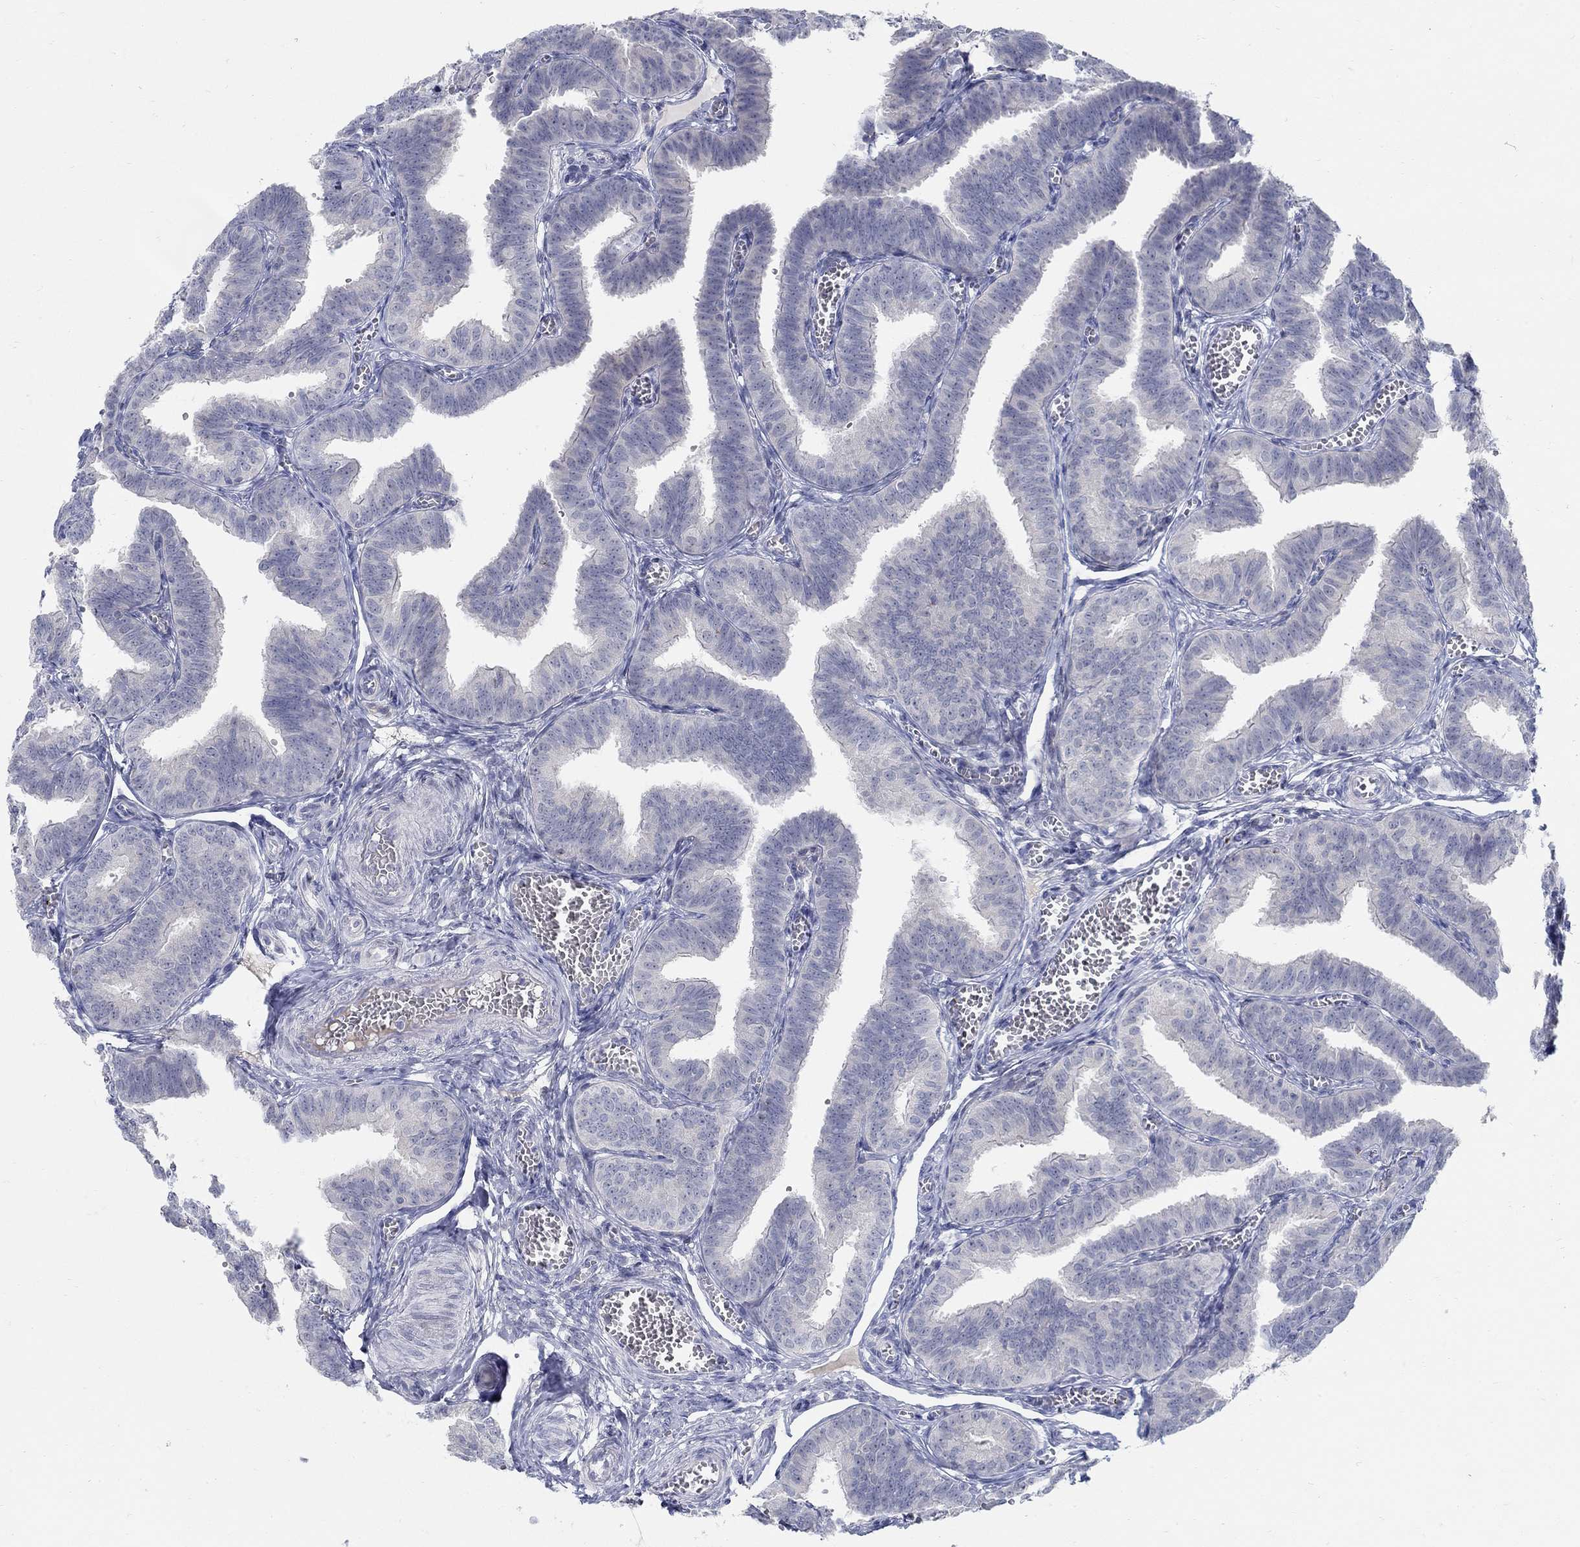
{"staining": {"intensity": "negative", "quantity": "none", "location": "none"}, "tissue": "fallopian tube", "cell_type": "Glandular cells", "image_type": "normal", "snomed": [{"axis": "morphology", "description": "Normal tissue, NOS"}, {"axis": "topography", "description": "Fallopian tube"}], "caption": "Benign fallopian tube was stained to show a protein in brown. There is no significant expression in glandular cells. (DAB (3,3'-diaminobenzidine) immunohistochemistry, high magnification).", "gene": "ANO7", "patient": {"sex": "female", "age": 25}}